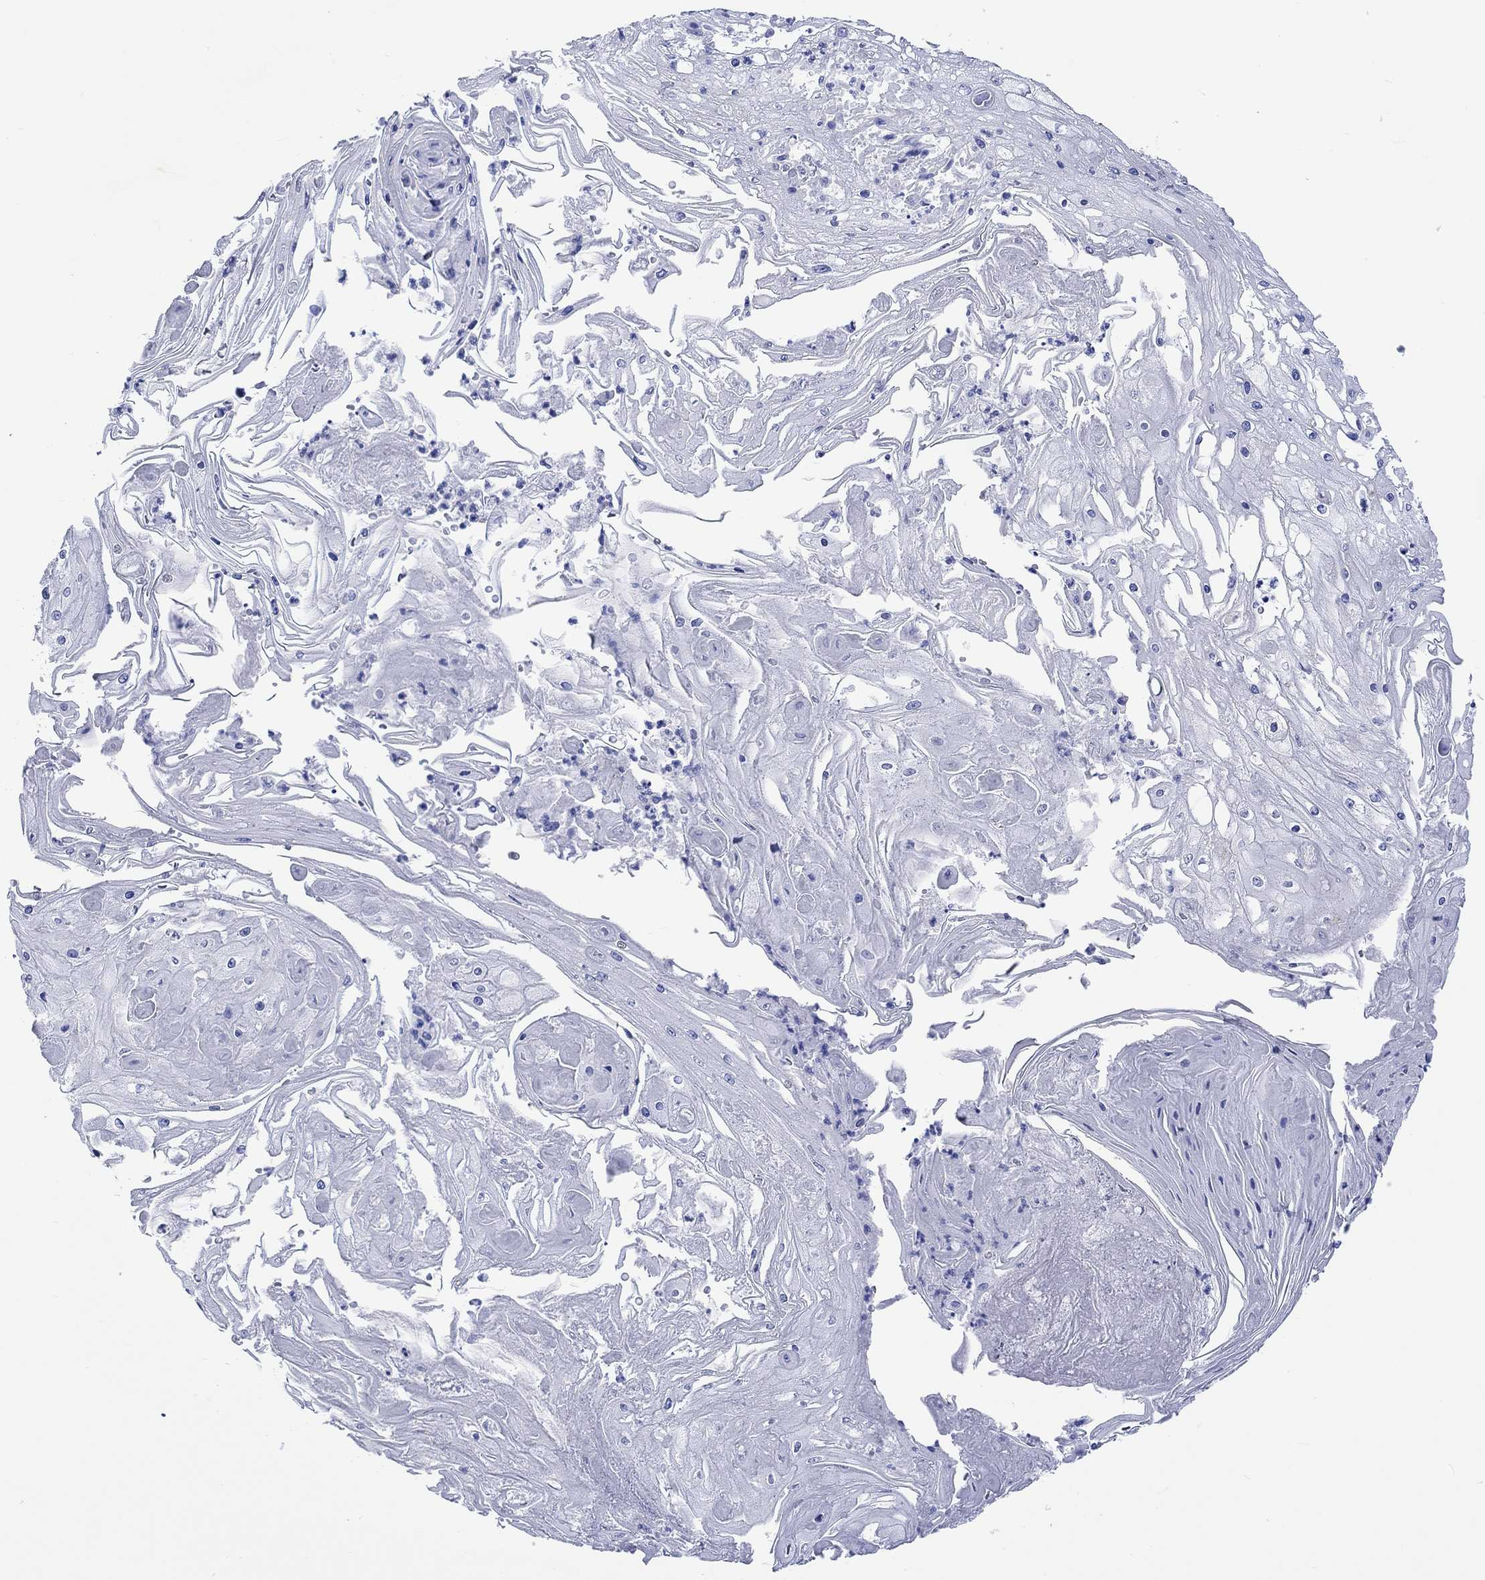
{"staining": {"intensity": "negative", "quantity": "none", "location": "none"}, "tissue": "skin cancer", "cell_type": "Tumor cells", "image_type": "cancer", "snomed": [{"axis": "morphology", "description": "Squamous cell carcinoma, NOS"}, {"axis": "topography", "description": "Skin"}], "caption": "Micrograph shows no protein expression in tumor cells of skin cancer (squamous cell carcinoma) tissue.", "gene": "CPLX2", "patient": {"sex": "male", "age": 70}}